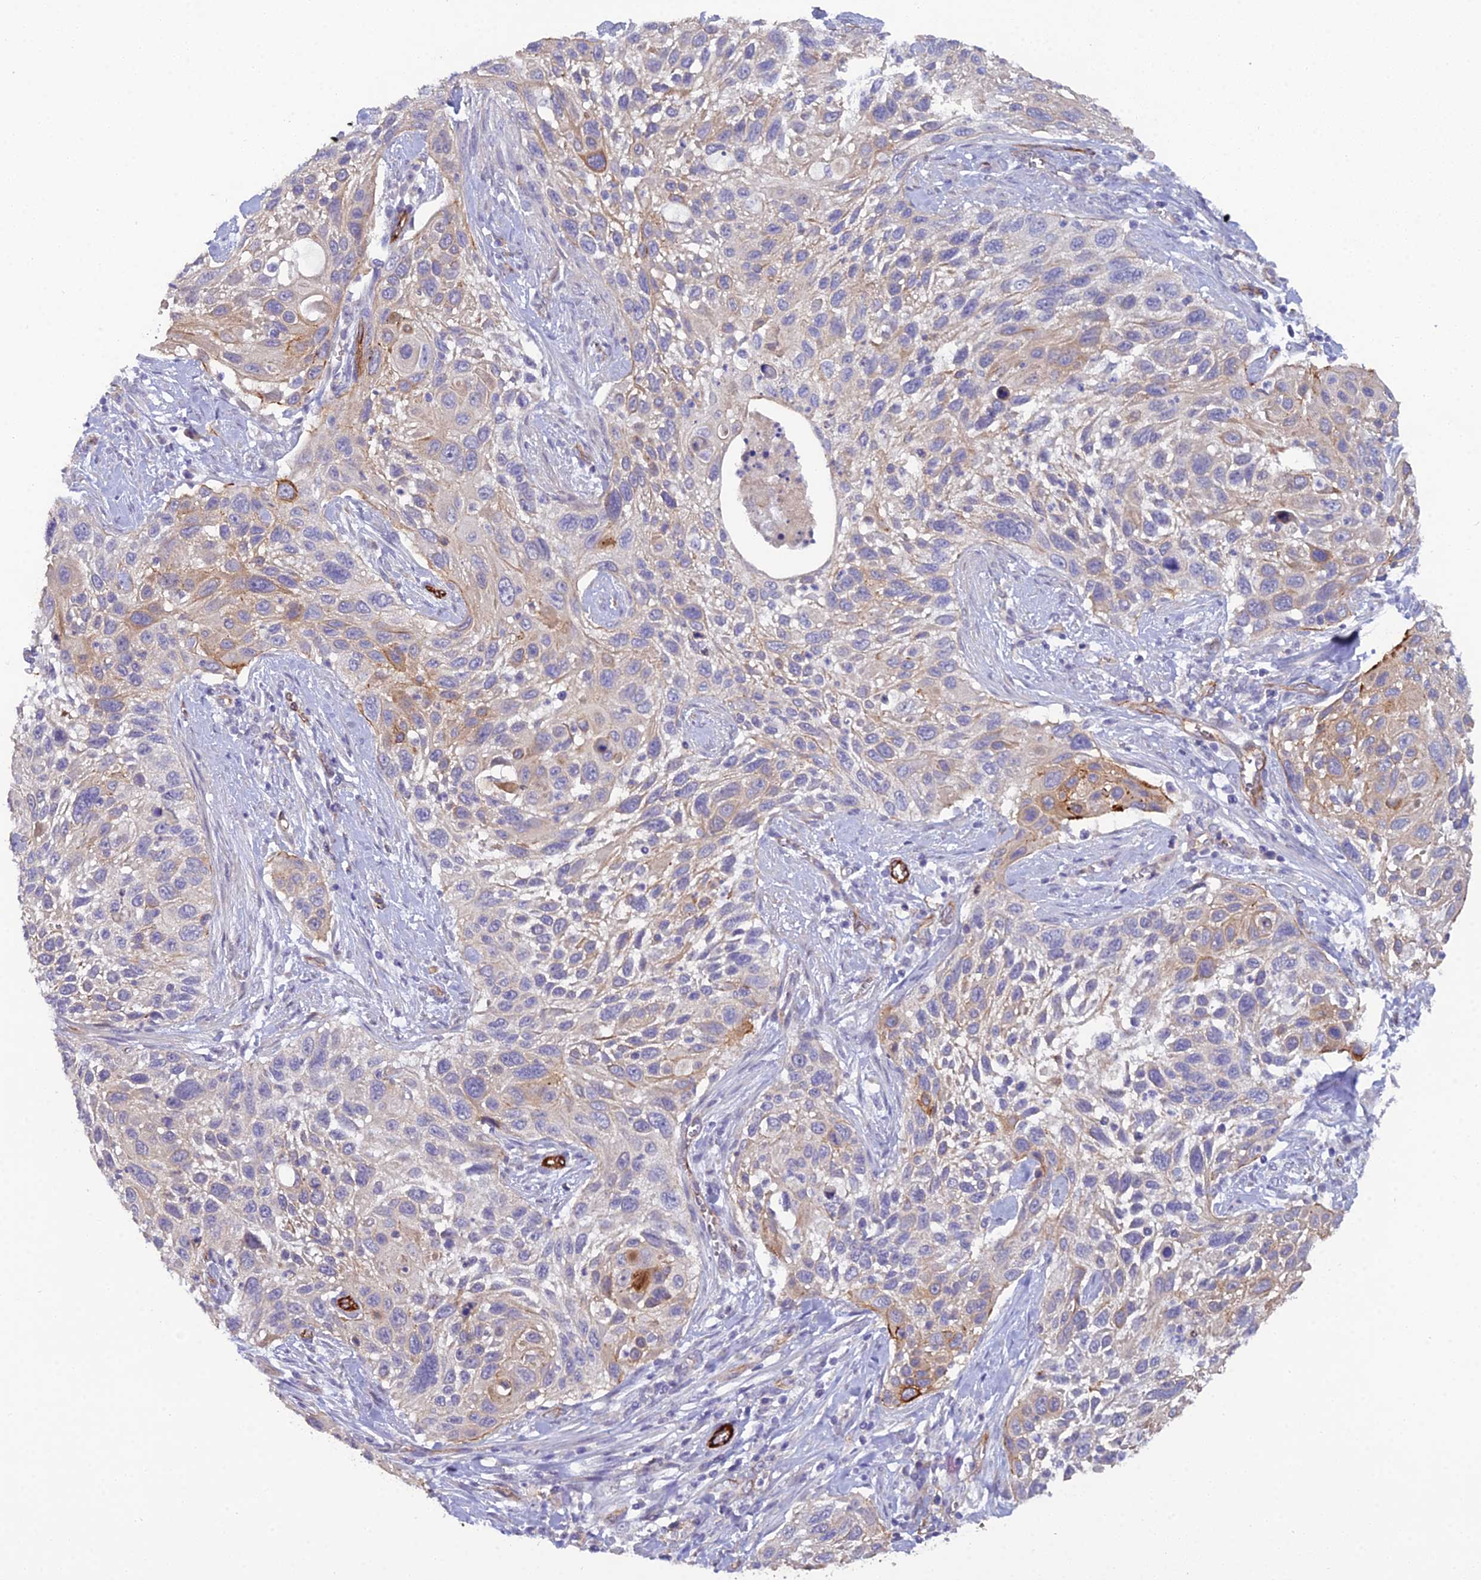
{"staining": {"intensity": "weak", "quantity": "25%-75%", "location": "cytoplasmic/membranous"}, "tissue": "cervical cancer", "cell_type": "Tumor cells", "image_type": "cancer", "snomed": [{"axis": "morphology", "description": "Squamous cell carcinoma, NOS"}, {"axis": "topography", "description": "Cervix"}], "caption": "High-power microscopy captured an immunohistochemistry image of squamous cell carcinoma (cervical), revealing weak cytoplasmic/membranous staining in about 25%-75% of tumor cells. The protein of interest is shown in brown color, while the nuclei are stained blue.", "gene": "CFAP47", "patient": {"sex": "female", "age": 70}}